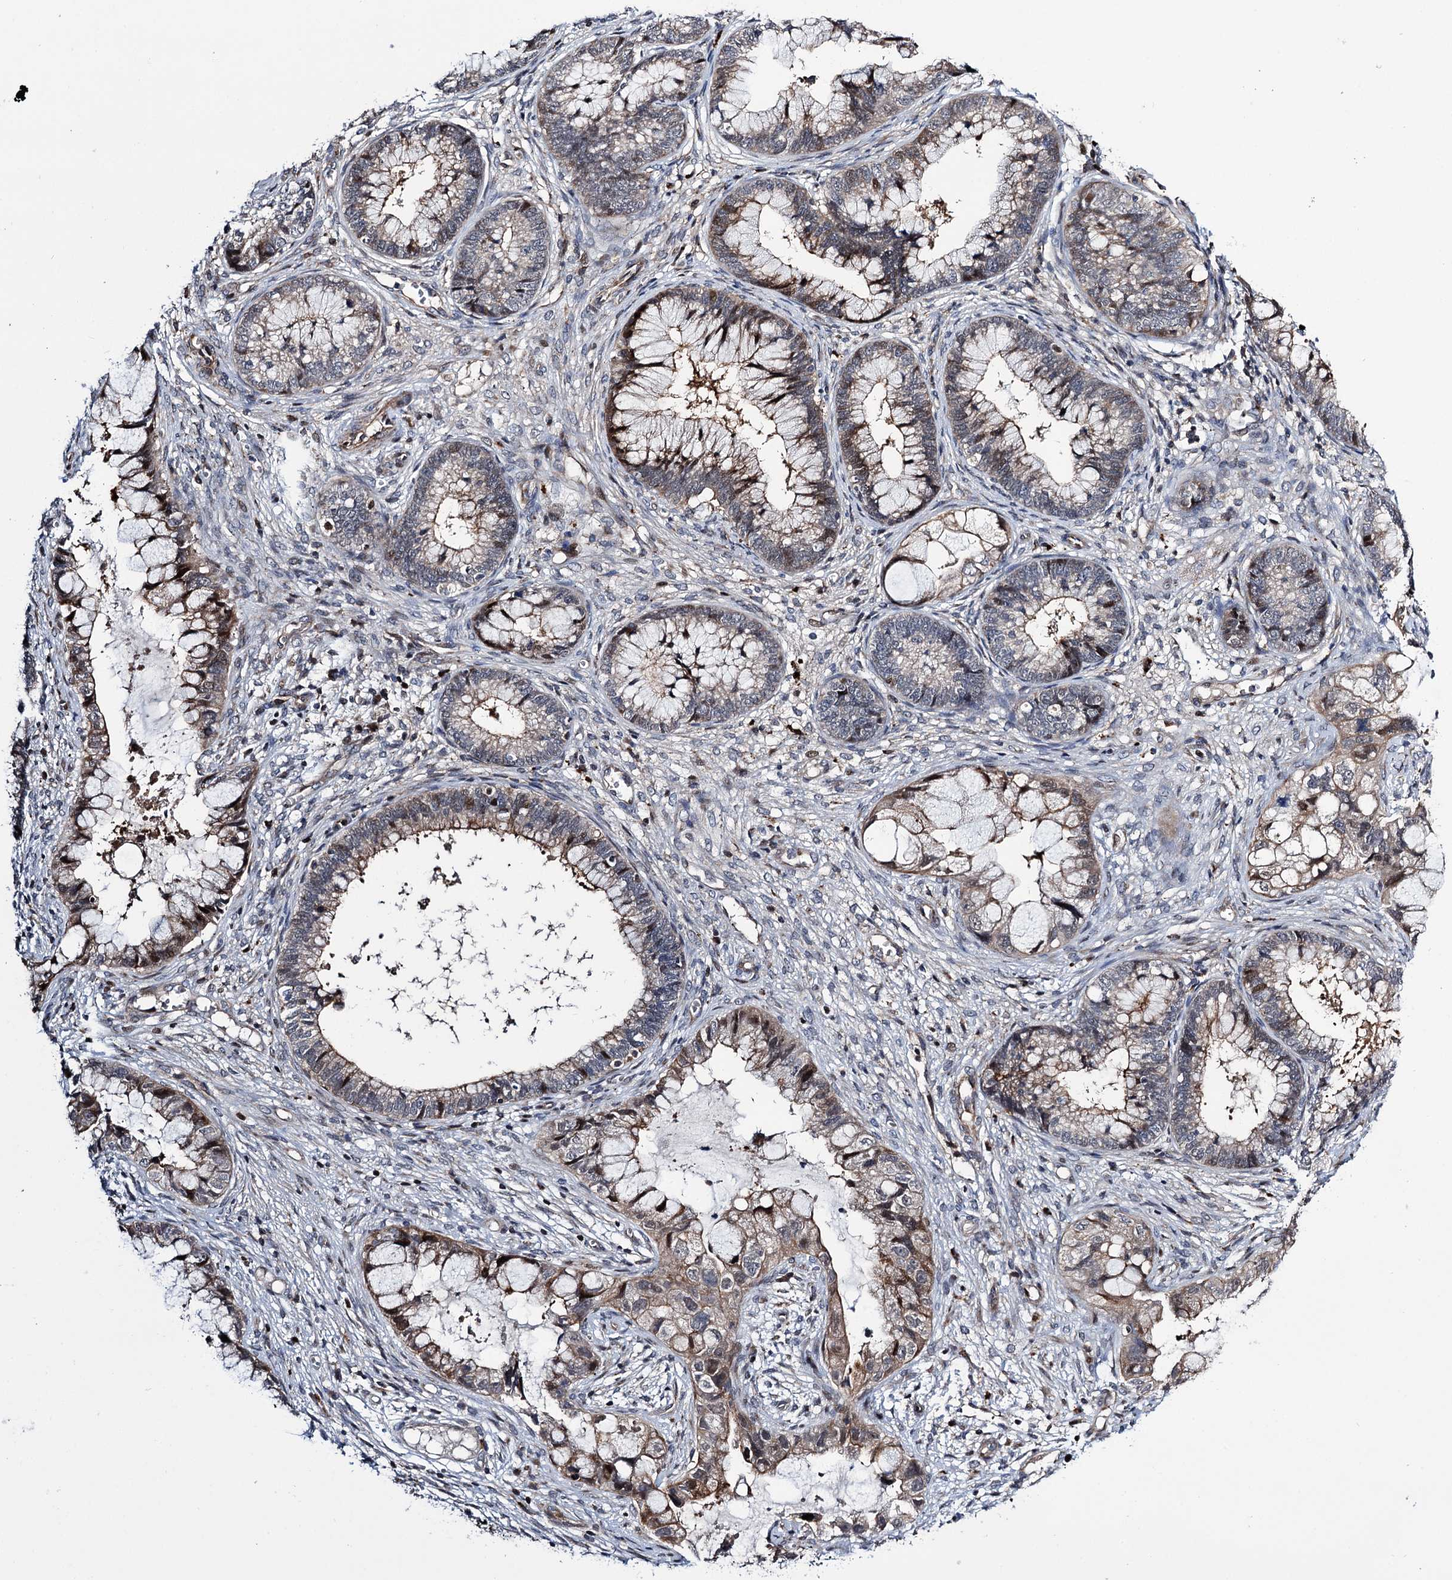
{"staining": {"intensity": "moderate", "quantity": "25%-75%", "location": "cytoplasmic/membranous,nuclear"}, "tissue": "cervical cancer", "cell_type": "Tumor cells", "image_type": "cancer", "snomed": [{"axis": "morphology", "description": "Adenocarcinoma, NOS"}, {"axis": "topography", "description": "Cervix"}], "caption": "Immunohistochemical staining of human adenocarcinoma (cervical) shows moderate cytoplasmic/membranous and nuclear protein staining in approximately 25%-75% of tumor cells.", "gene": "UBR1", "patient": {"sex": "female", "age": 44}}